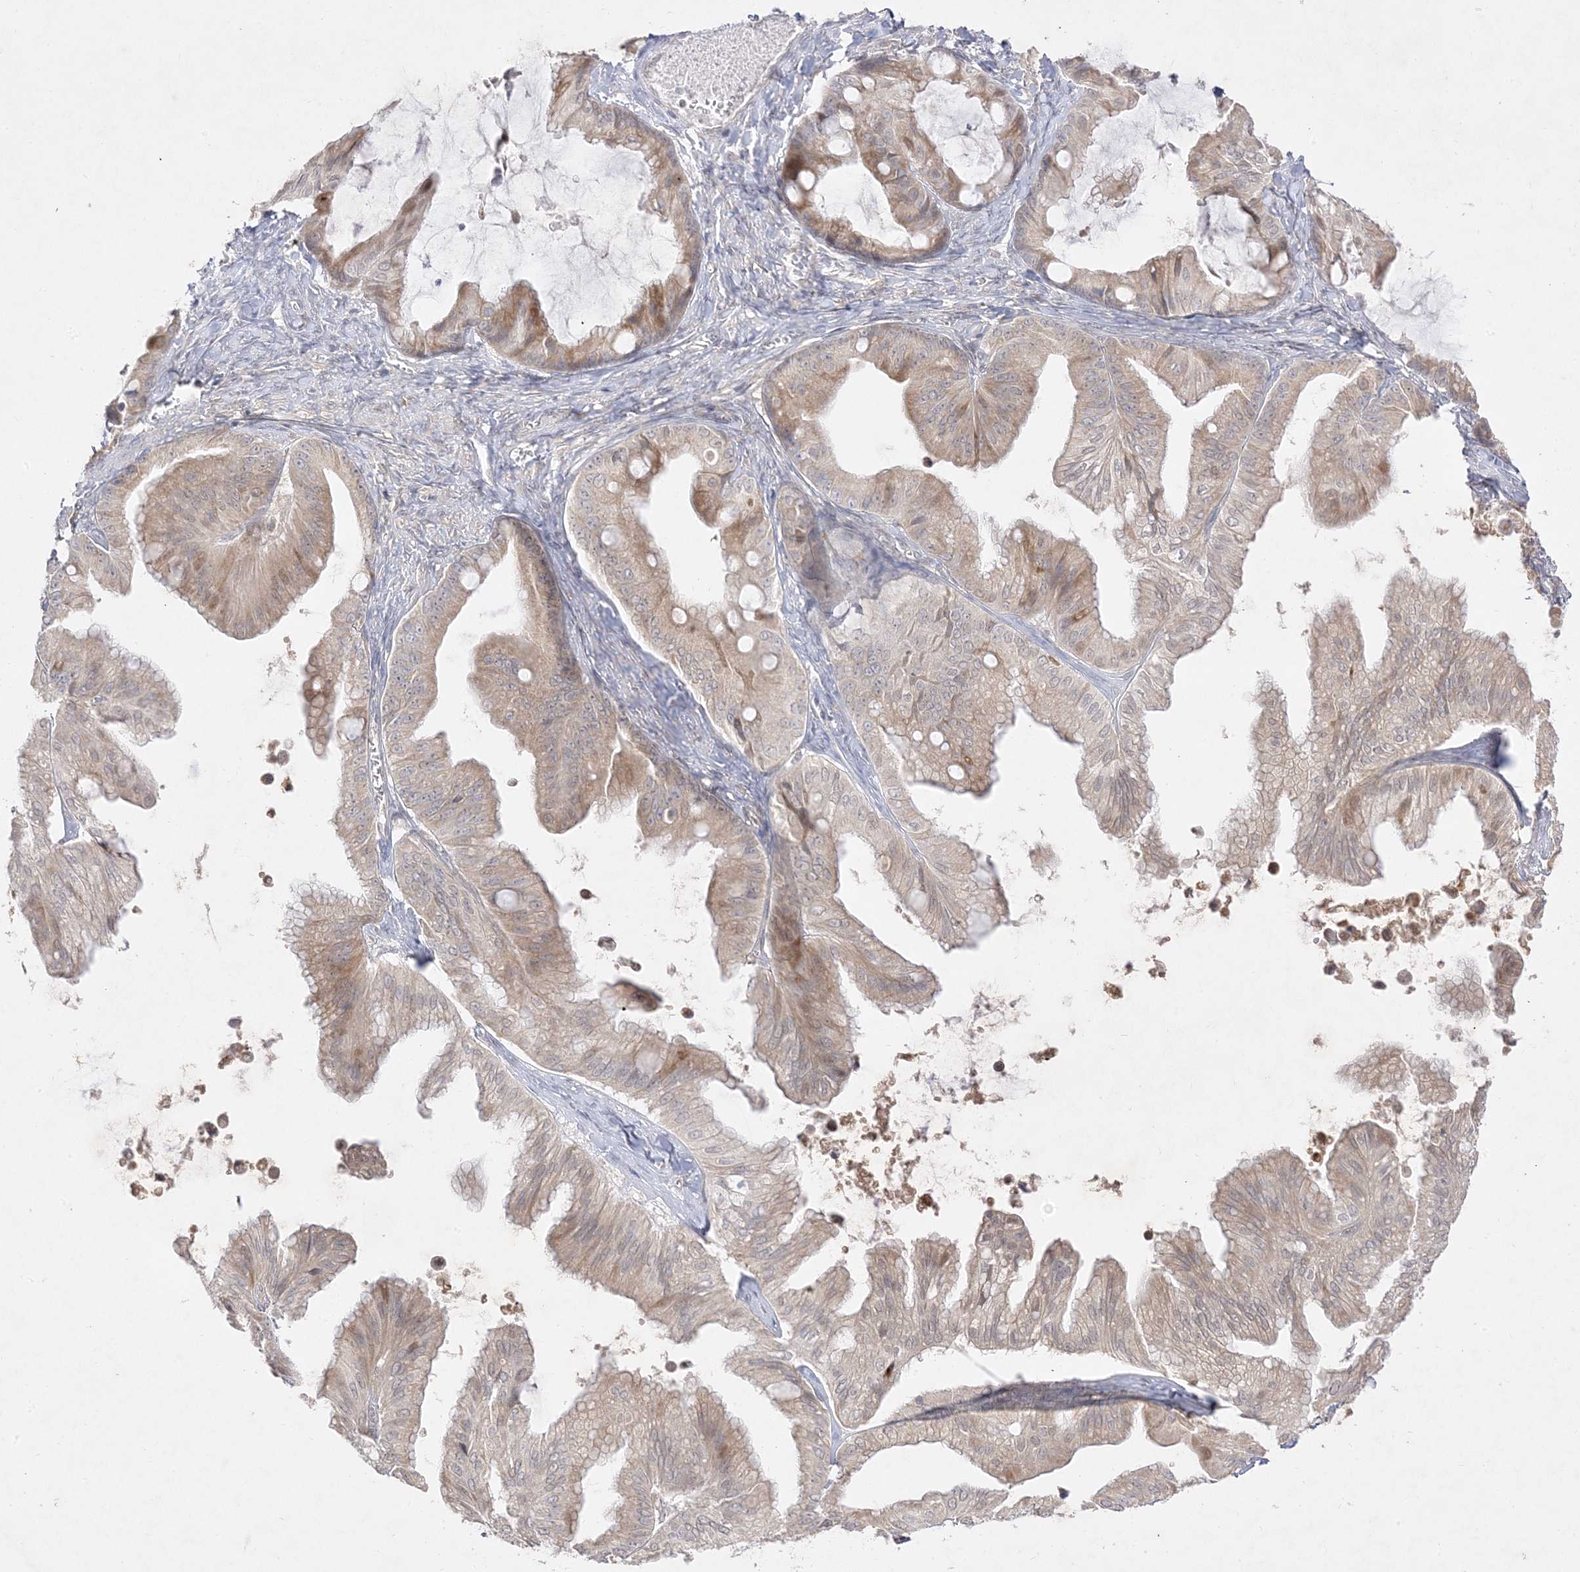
{"staining": {"intensity": "moderate", "quantity": "<25%", "location": "cytoplasmic/membranous"}, "tissue": "ovarian cancer", "cell_type": "Tumor cells", "image_type": "cancer", "snomed": [{"axis": "morphology", "description": "Cystadenocarcinoma, mucinous, NOS"}, {"axis": "topography", "description": "Ovary"}], "caption": "Mucinous cystadenocarcinoma (ovarian) stained for a protein (brown) shows moderate cytoplasmic/membranous positive positivity in approximately <25% of tumor cells.", "gene": "C2CD2", "patient": {"sex": "female", "age": 71}}